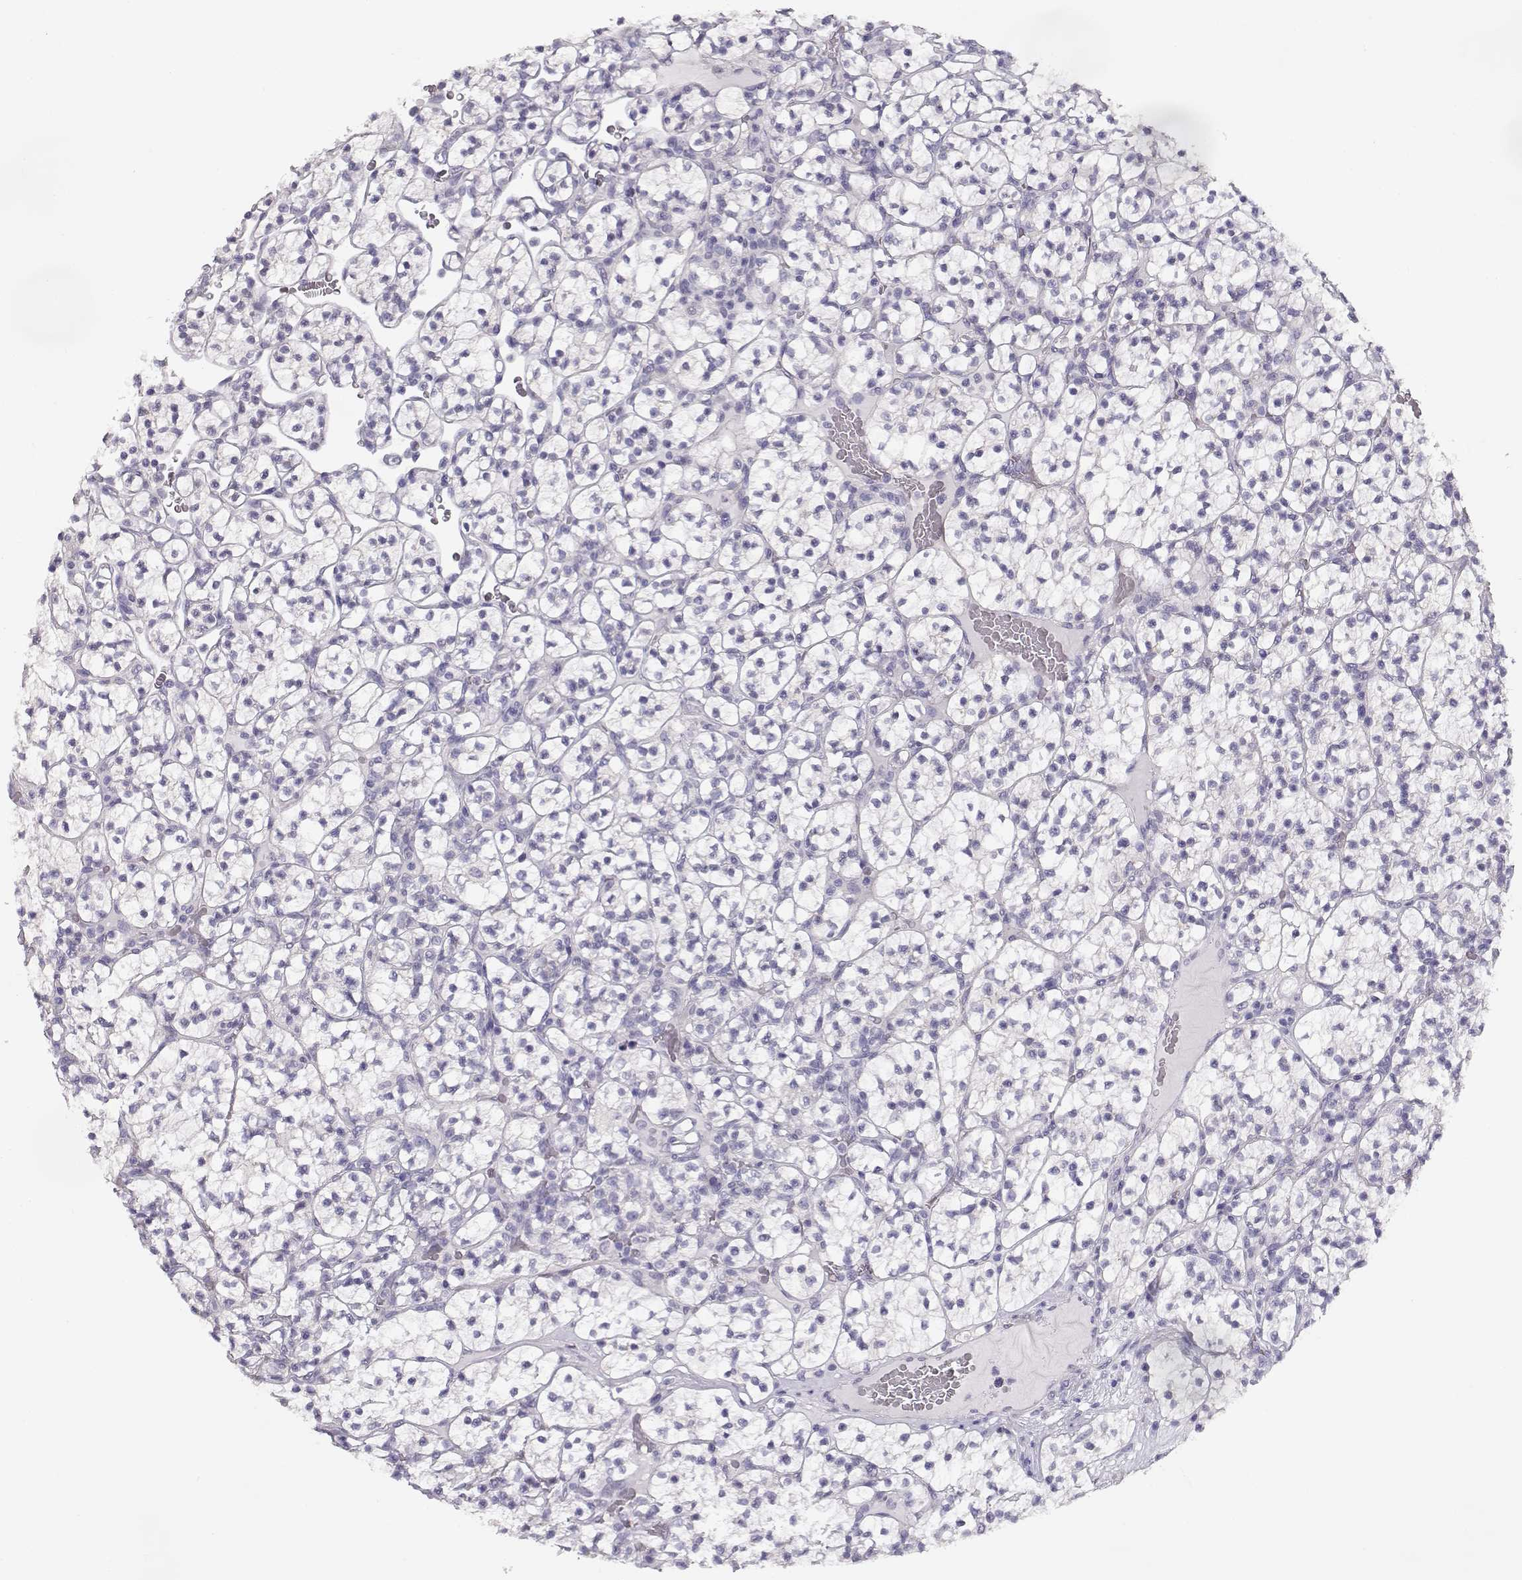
{"staining": {"intensity": "negative", "quantity": "none", "location": "none"}, "tissue": "renal cancer", "cell_type": "Tumor cells", "image_type": "cancer", "snomed": [{"axis": "morphology", "description": "Adenocarcinoma, NOS"}, {"axis": "topography", "description": "Kidney"}], "caption": "There is no significant expression in tumor cells of renal adenocarcinoma.", "gene": "GLIPR1L2", "patient": {"sex": "female", "age": 89}}